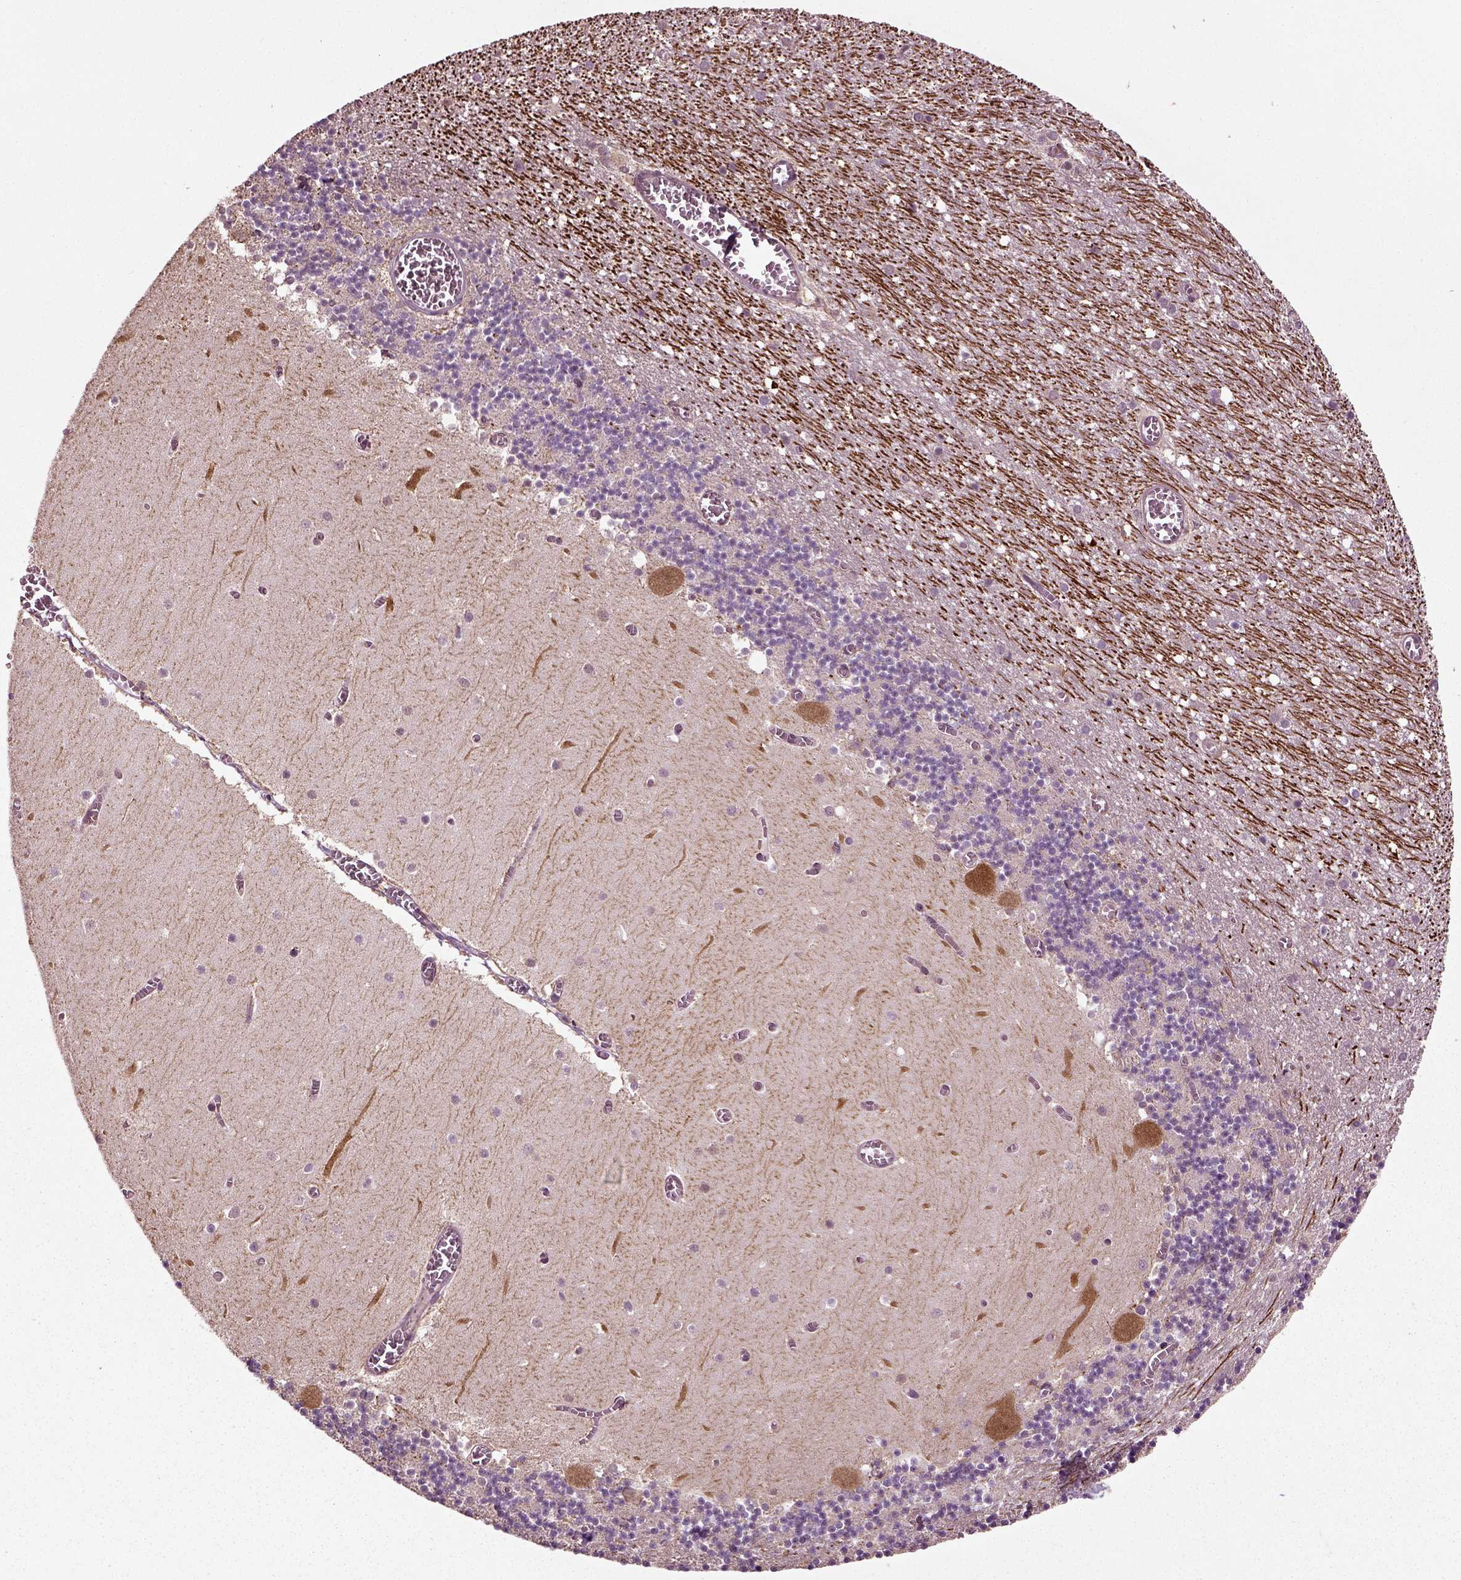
{"staining": {"intensity": "negative", "quantity": "none", "location": "none"}, "tissue": "cerebellum", "cell_type": "Cells in granular layer", "image_type": "normal", "snomed": [{"axis": "morphology", "description": "Normal tissue, NOS"}, {"axis": "topography", "description": "Cerebellum"}], "caption": "An IHC histopathology image of benign cerebellum is shown. There is no staining in cells in granular layer of cerebellum. Nuclei are stained in blue.", "gene": "ERV3", "patient": {"sex": "female", "age": 28}}